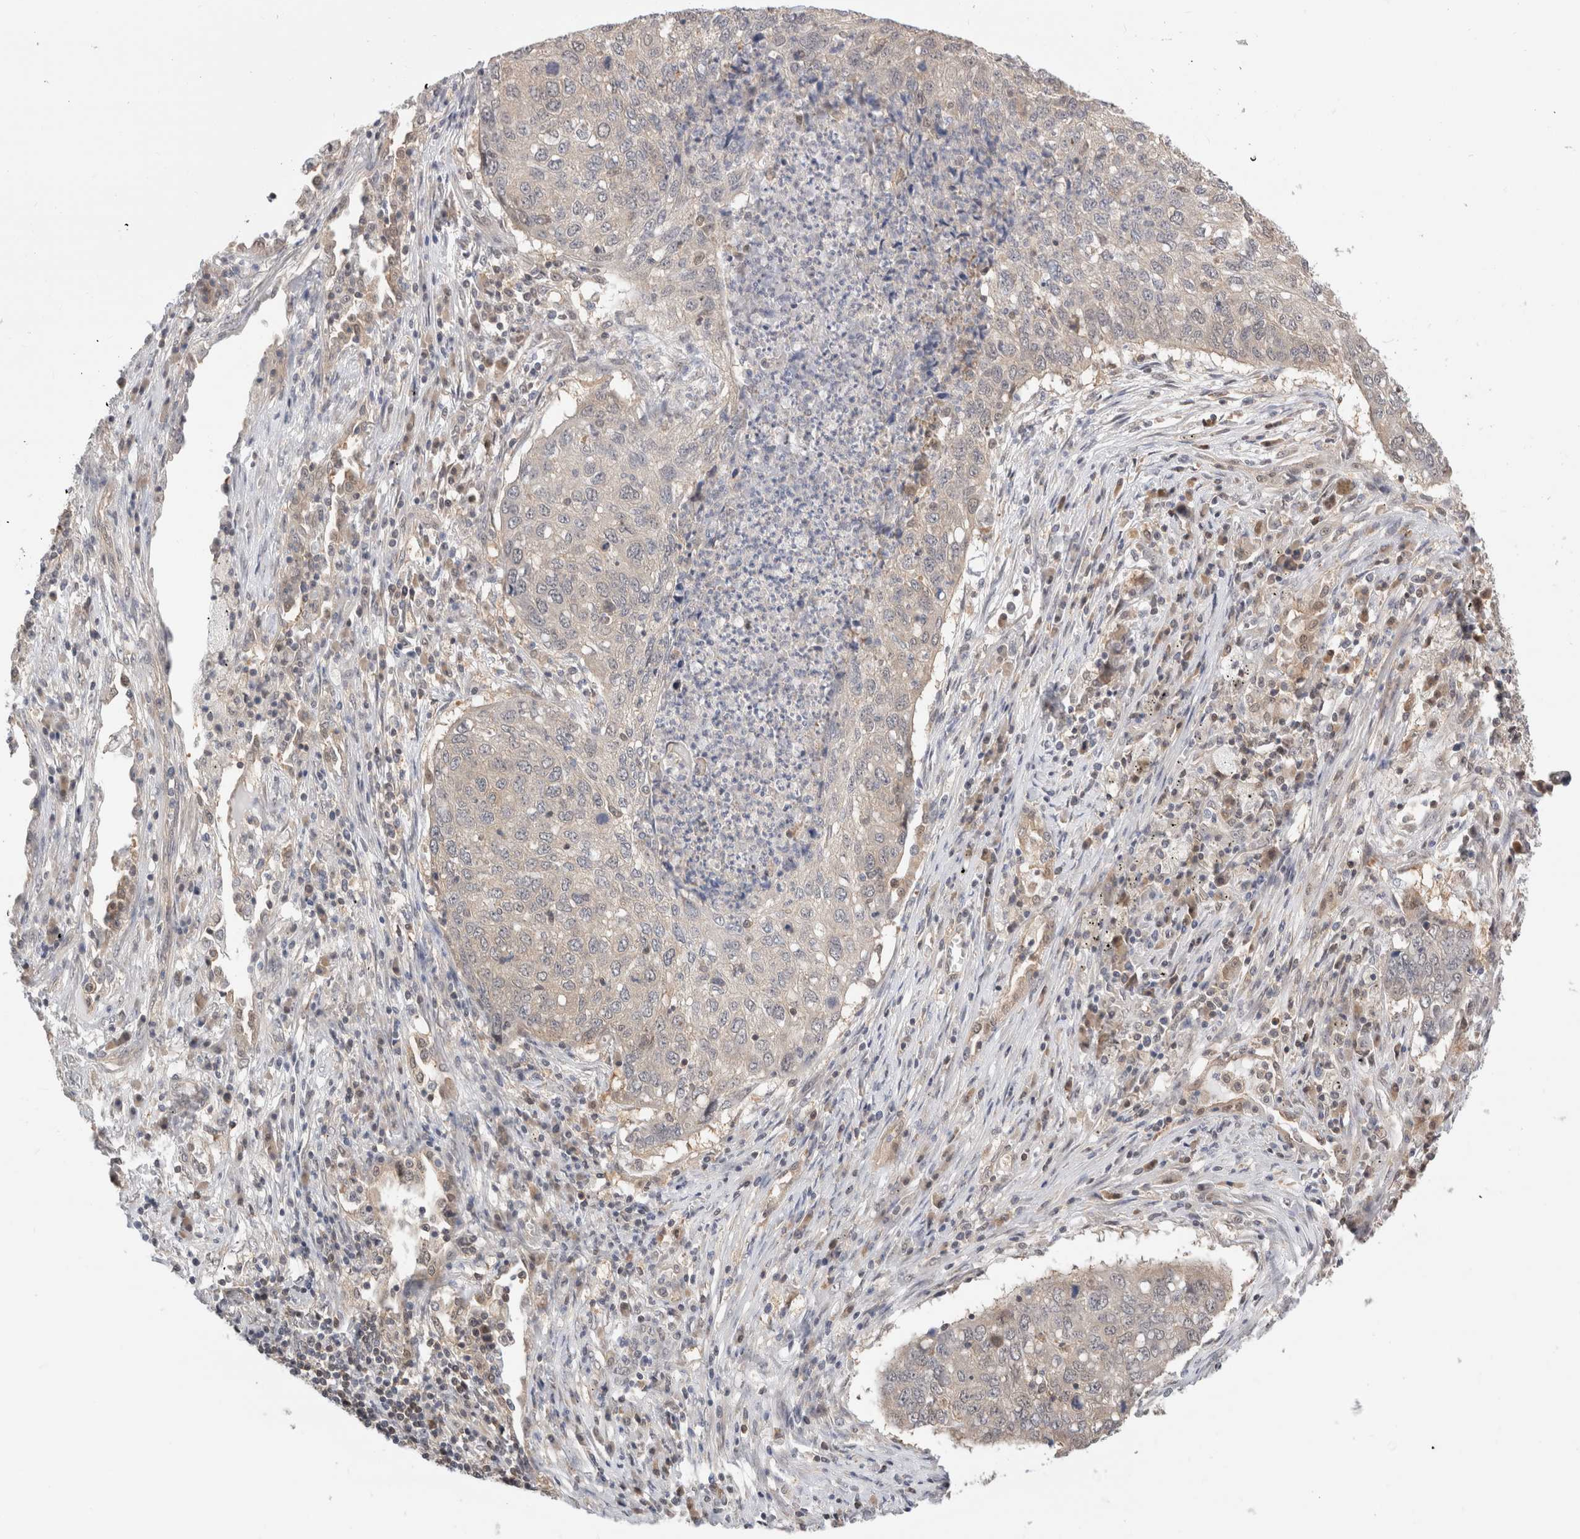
{"staining": {"intensity": "negative", "quantity": "none", "location": "none"}, "tissue": "lung cancer", "cell_type": "Tumor cells", "image_type": "cancer", "snomed": [{"axis": "morphology", "description": "Squamous cell carcinoma, NOS"}, {"axis": "topography", "description": "Lung"}], "caption": "Immunohistochemistry photomicrograph of neoplastic tissue: squamous cell carcinoma (lung) stained with DAB reveals no significant protein positivity in tumor cells.", "gene": "C17orf97", "patient": {"sex": "female", "age": 63}}